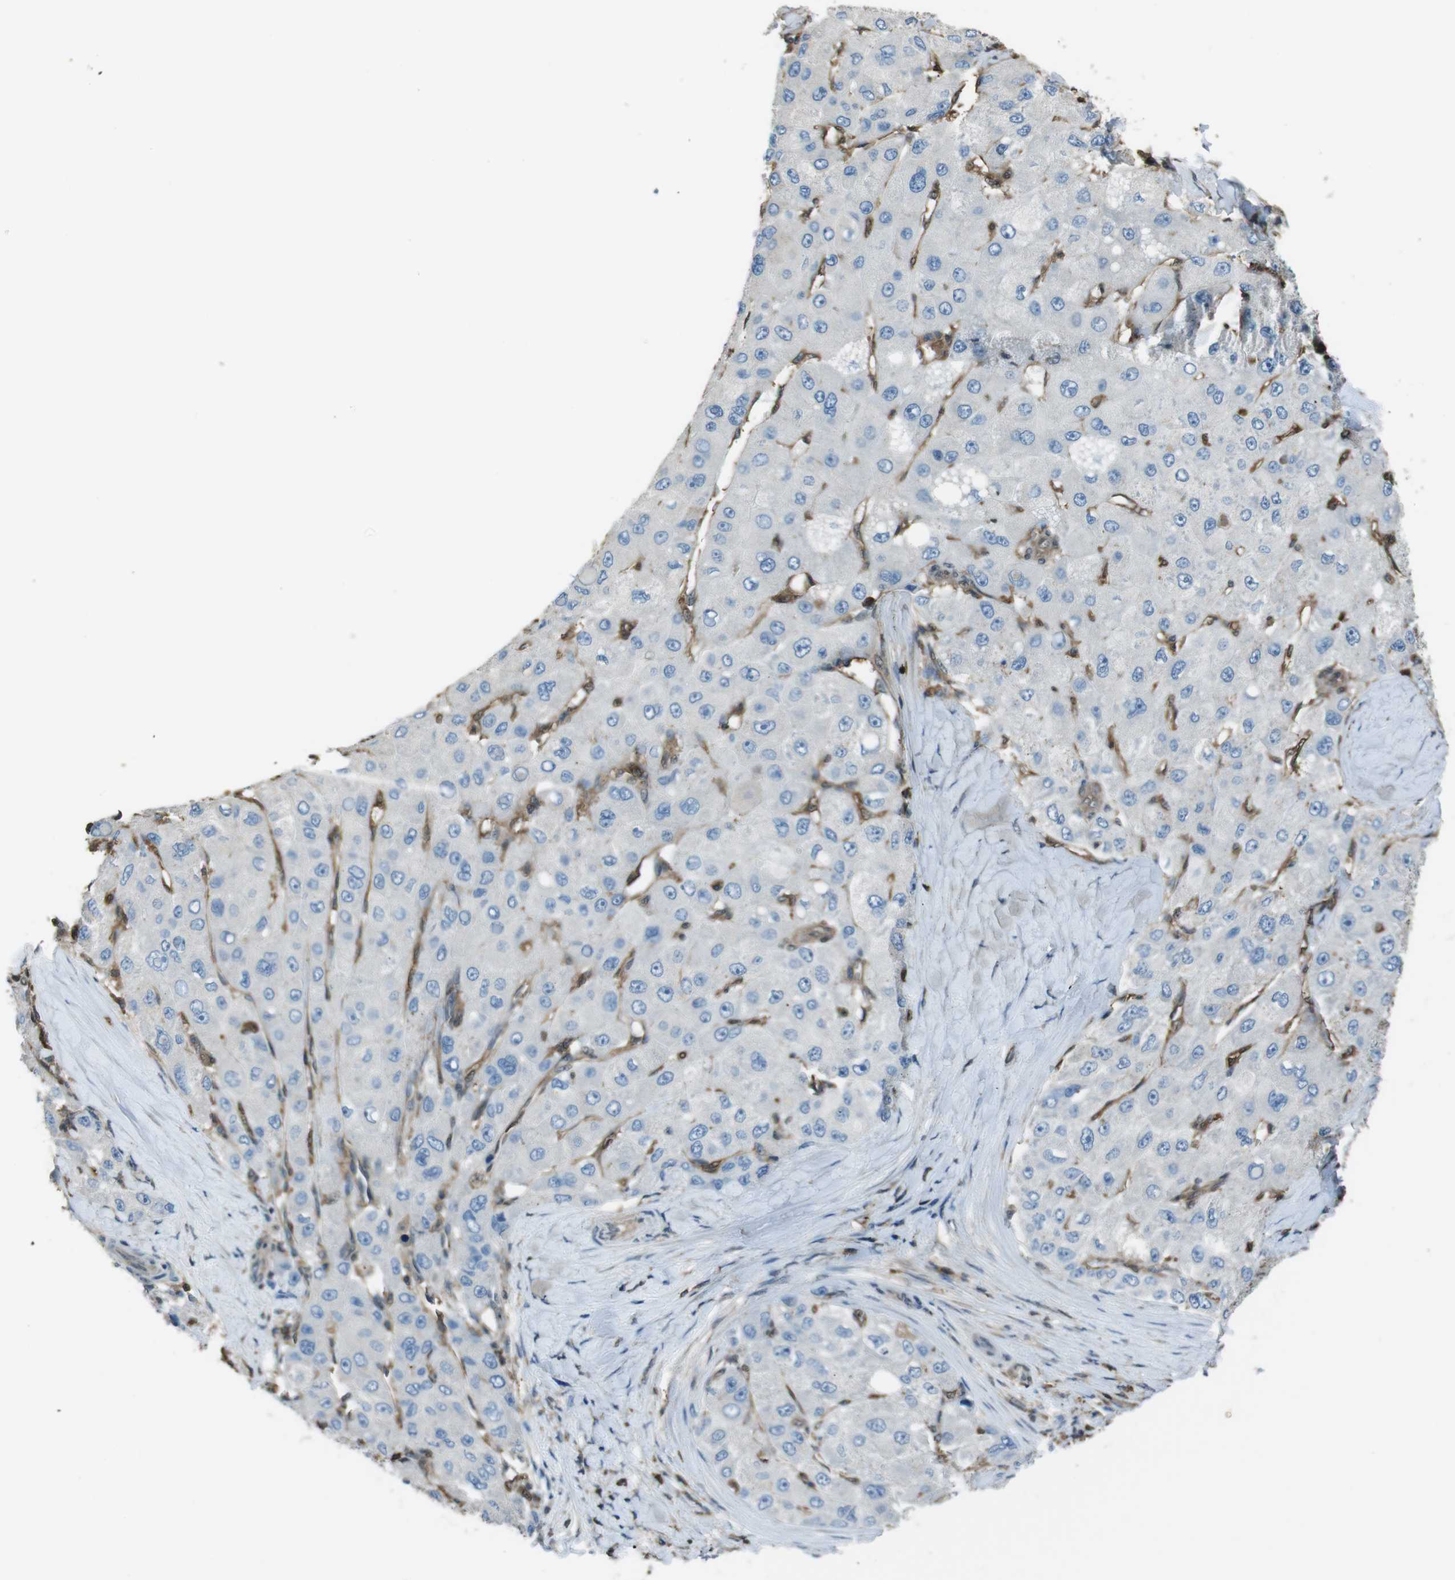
{"staining": {"intensity": "negative", "quantity": "none", "location": "none"}, "tissue": "liver cancer", "cell_type": "Tumor cells", "image_type": "cancer", "snomed": [{"axis": "morphology", "description": "Carcinoma, Hepatocellular, NOS"}, {"axis": "topography", "description": "Liver"}], "caption": "The micrograph displays no significant expression in tumor cells of liver cancer (hepatocellular carcinoma). Nuclei are stained in blue.", "gene": "TWSG1", "patient": {"sex": "male", "age": 80}}